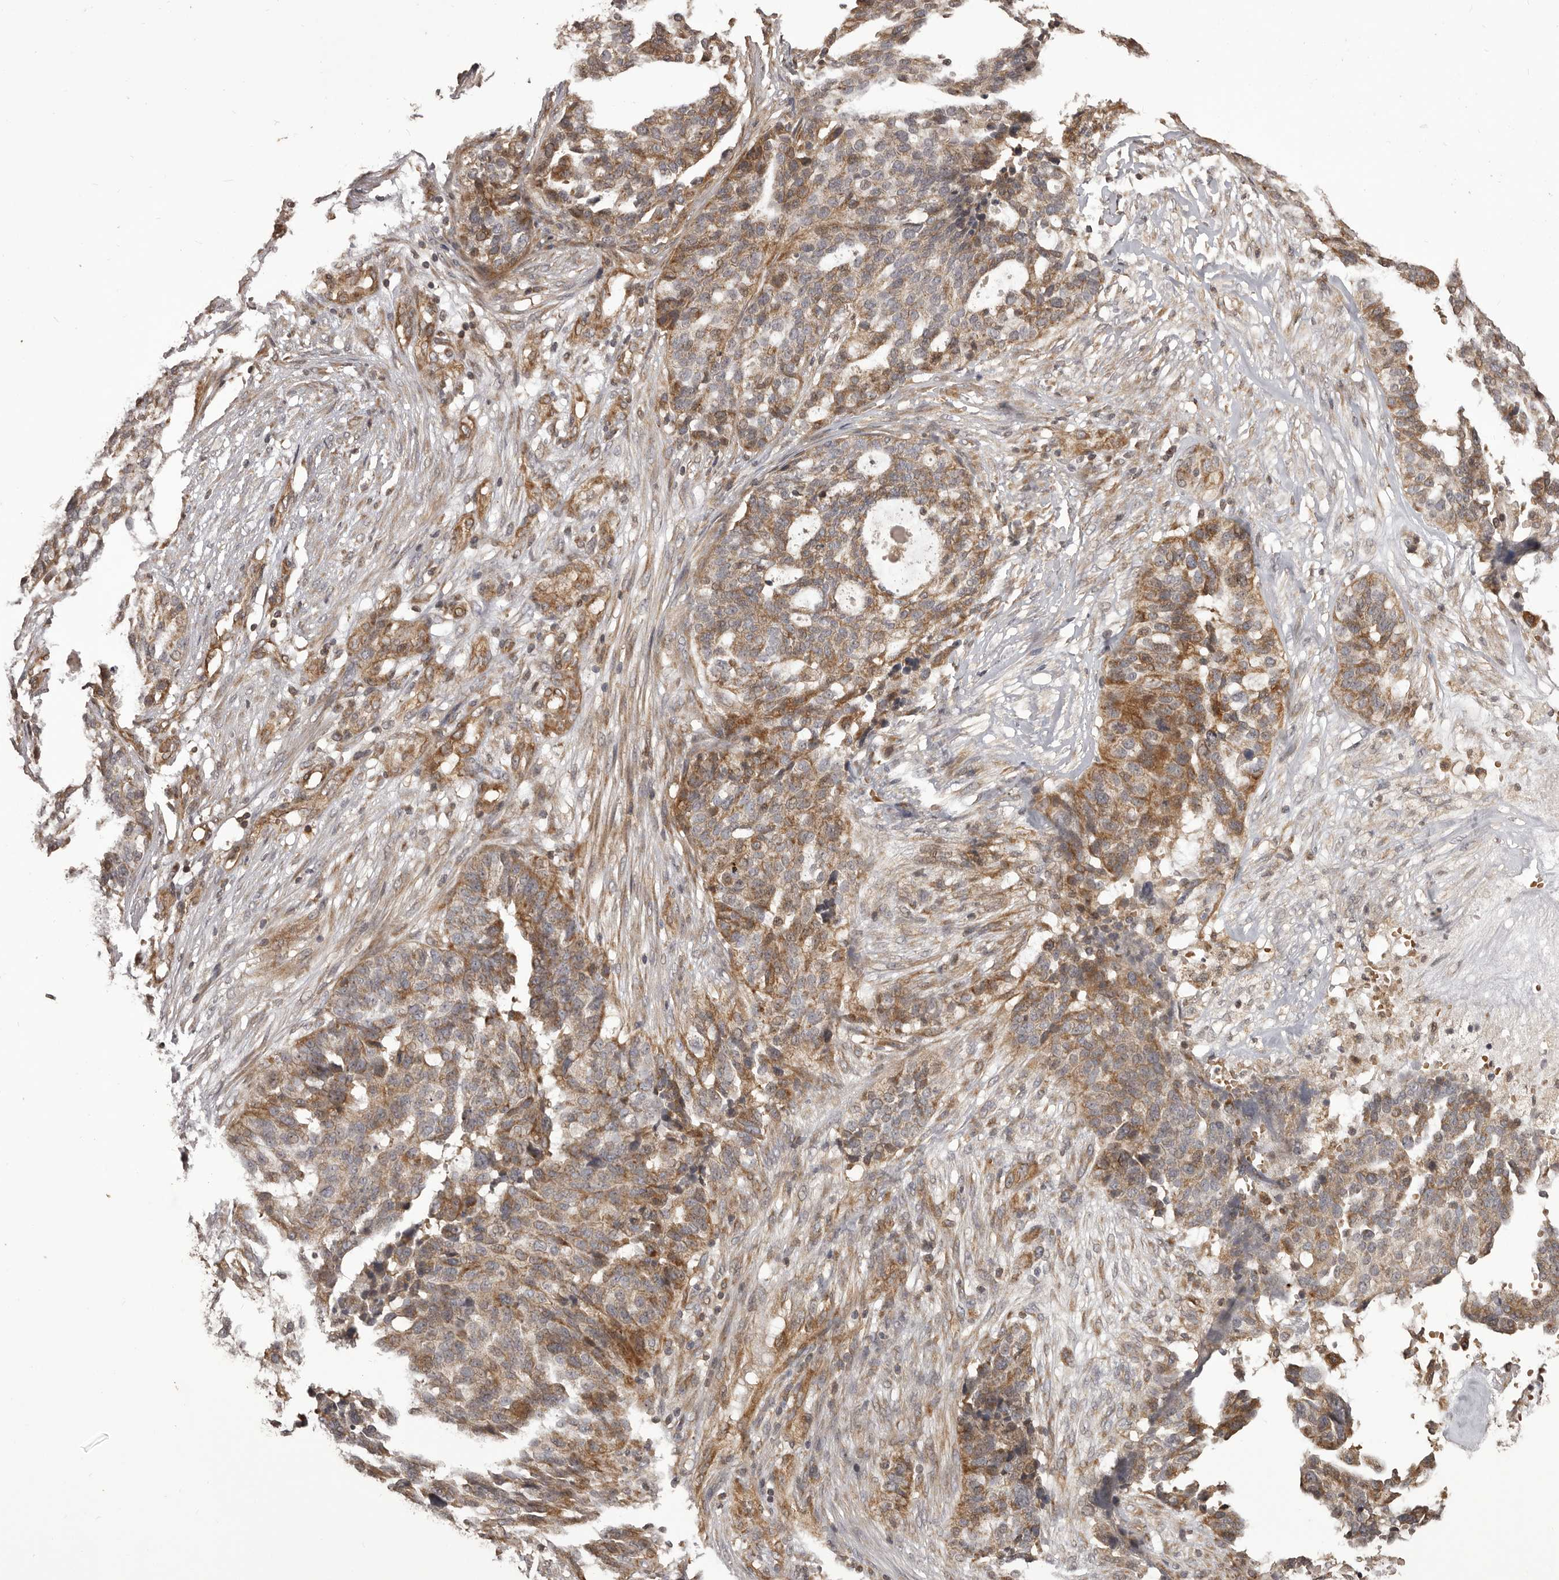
{"staining": {"intensity": "moderate", "quantity": ">75%", "location": "cytoplasmic/membranous"}, "tissue": "ovarian cancer", "cell_type": "Tumor cells", "image_type": "cancer", "snomed": [{"axis": "morphology", "description": "Cystadenocarcinoma, serous, NOS"}, {"axis": "topography", "description": "Ovary"}], "caption": "Immunohistochemistry (DAB) staining of ovarian cancer (serous cystadenocarcinoma) reveals moderate cytoplasmic/membranous protein staining in approximately >75% of tumor cells. Ihc stains the protein in brown and the nuclei are stained blue.", "gene": "QRSL1", "patient": {"sex": "female", "age": 59}}